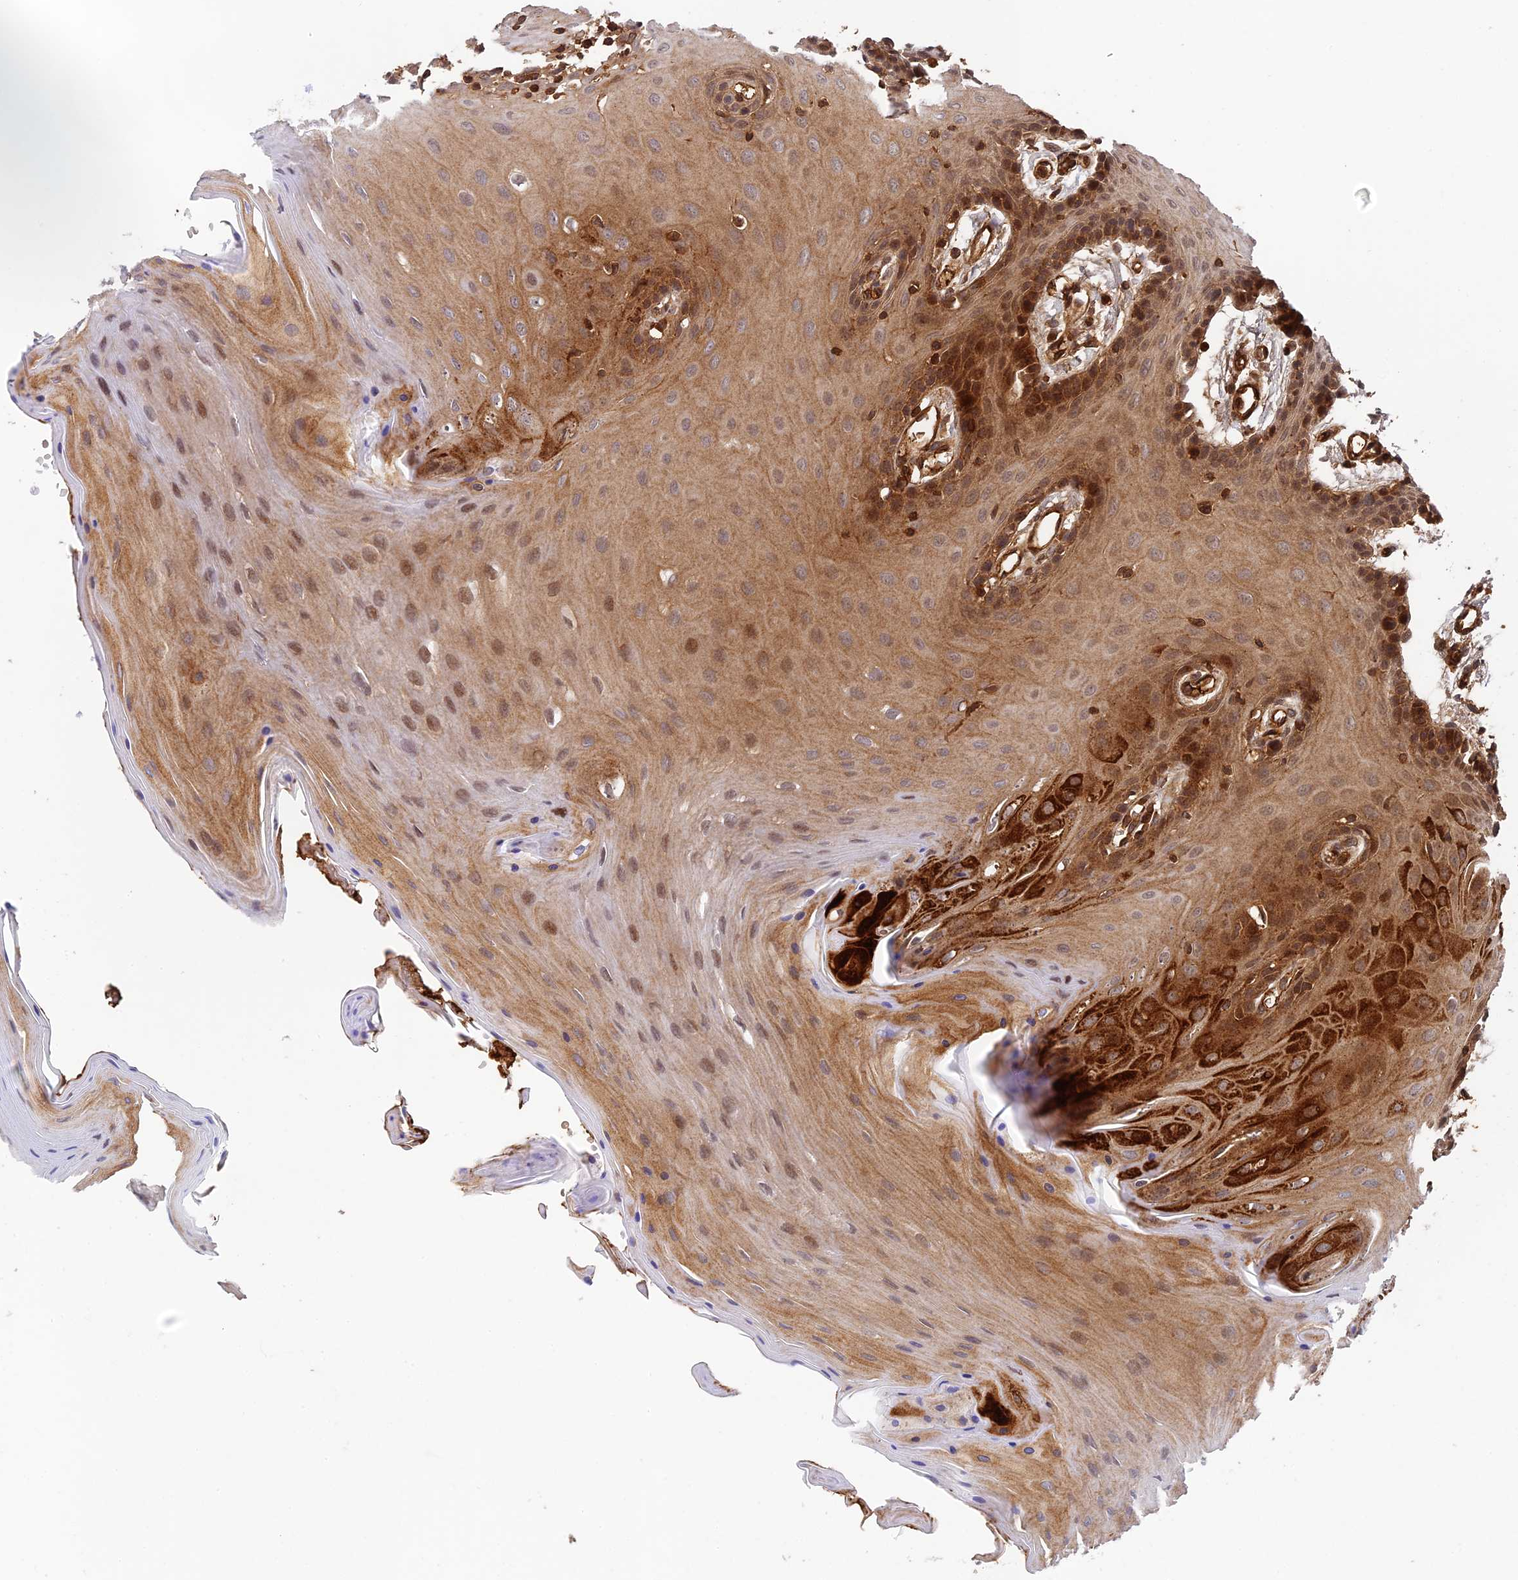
{"staining": {"intensity": "strong", "quantity": "25%-75%", "location": "cytoplasmic/membranous,nuclear"}, "tissue": "oral mucosa", "cell_type": "Squamous epithelial cells", "image_type": "normal", "snomed": [{"axis": "morphology", "description": "Normal tissue, NOS"}, {"axis": "morphology", "description": "Squamous cell carcinoma, NOS"}, {"axis": "topography", "description": "Skeletal muscle"}, {"axis": "topography", "description": "Oral tissue"}, {"axis": "topography", "description": "Salivary gland"}, {"axis": "topography", "description": "Head-Neck"}], "caption": "Normal oral mucosa shows strong cytoplasmic/membranous,nuclear positivity in approximately 25%-75% of squamous epithelial cells, visualized by immunohistochemistry. (Stains: DAB (3,3'-diaminobenzidine) in brown, nuclei in blue, Microscopy: brightfield microscopy at high magnification).", "gene": "OSBPL1A", "patient": {"sex": "male", "age": 54}}